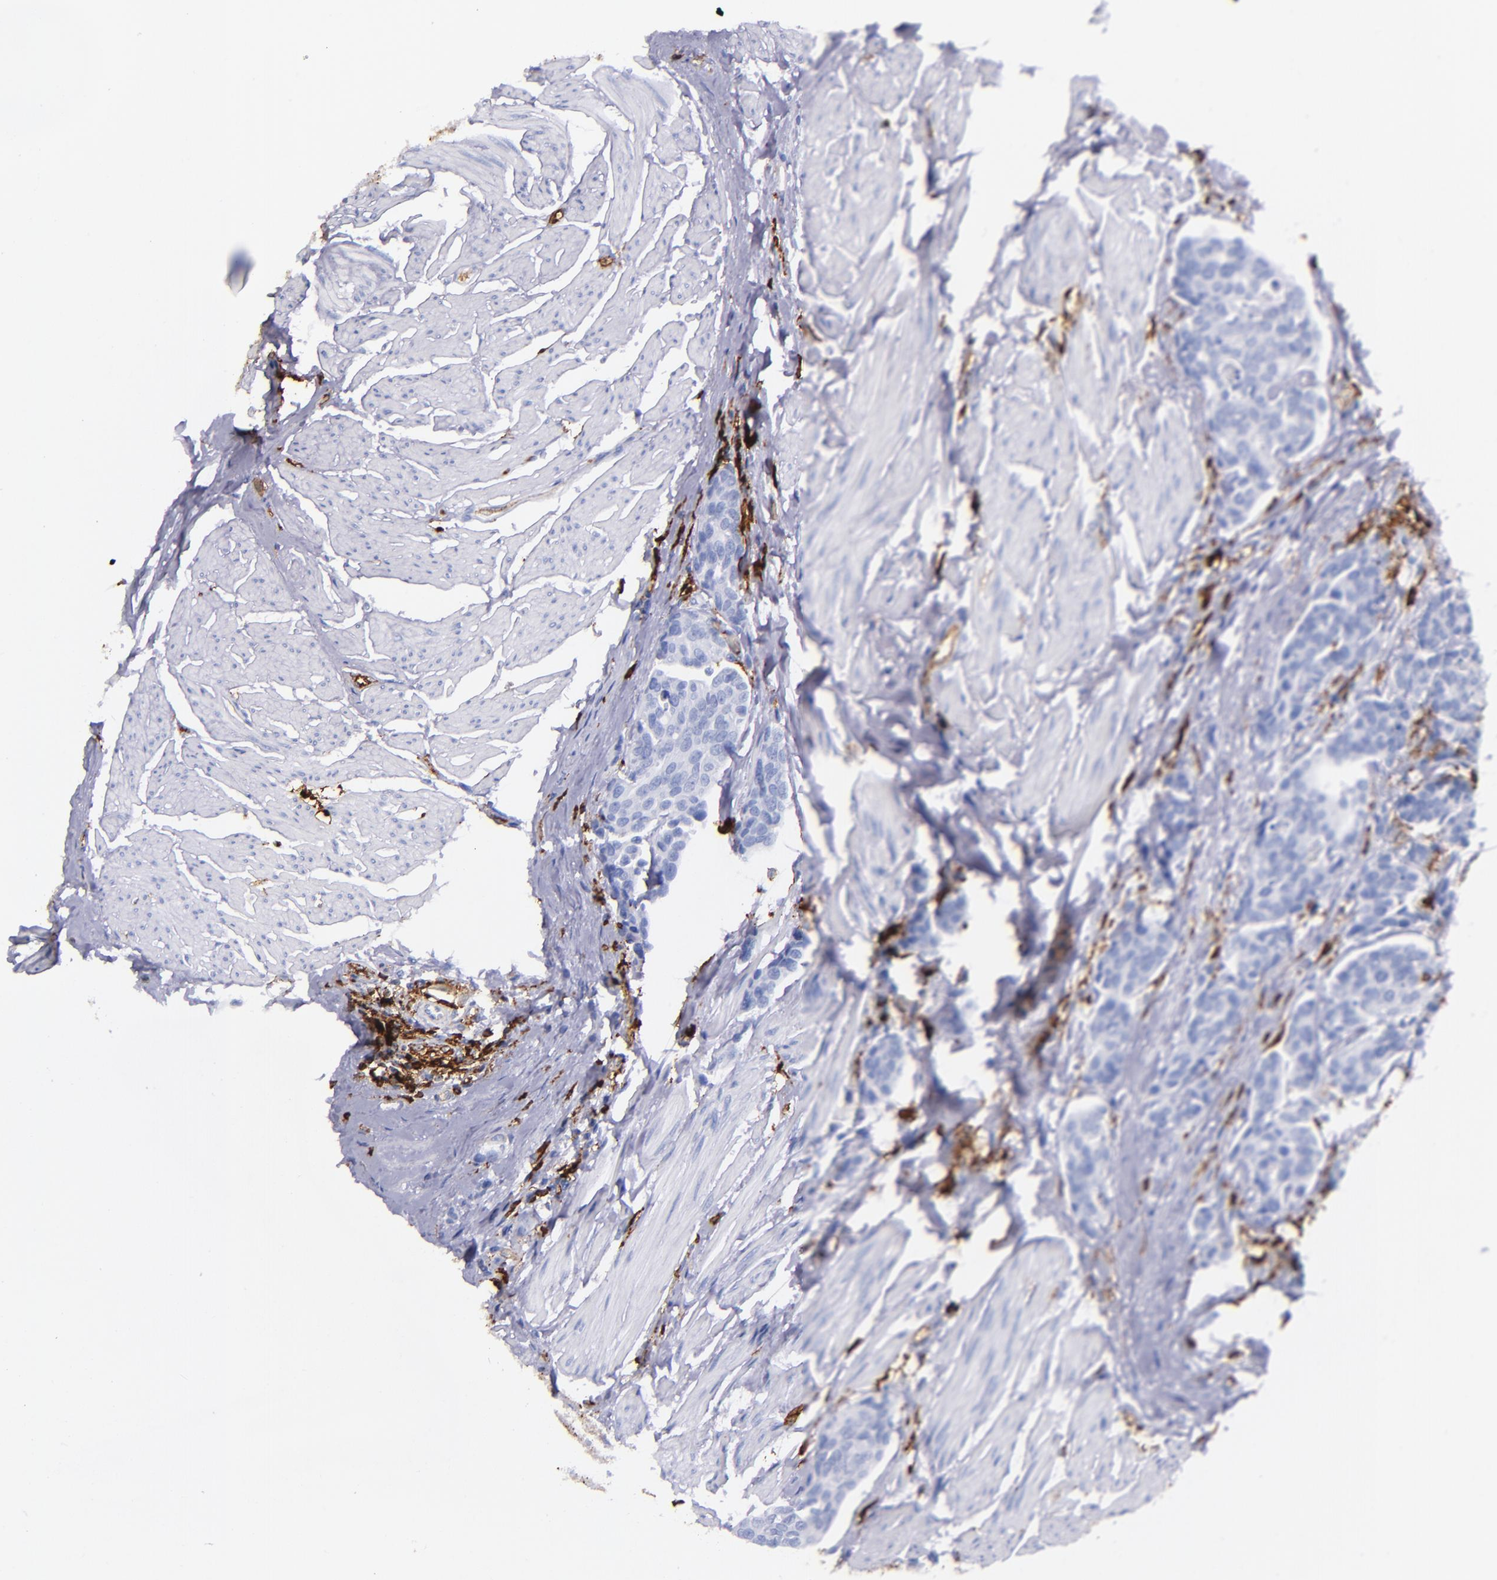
{"staining": {"intensity": "weak", "quantity": "<25%", "location": "cytoplasmic/membranous"}, "tissue": "urothelial cancer", "cell_type": "Tumor cells", "image_type": "cancer", "snomed": [{"axis": "morphology", "description": "Urothelial carcinoma, High grade"}, {"axis": "topography", "description": "Urinary bladder"}], "caption": "High-grade urothelial carcinoma stained for a protein using immunohistochemistry (IHC) reveals no staining tumor cells.", "gene": "HLA-DRA", "patient": {"sex": "male", "age": 78}}